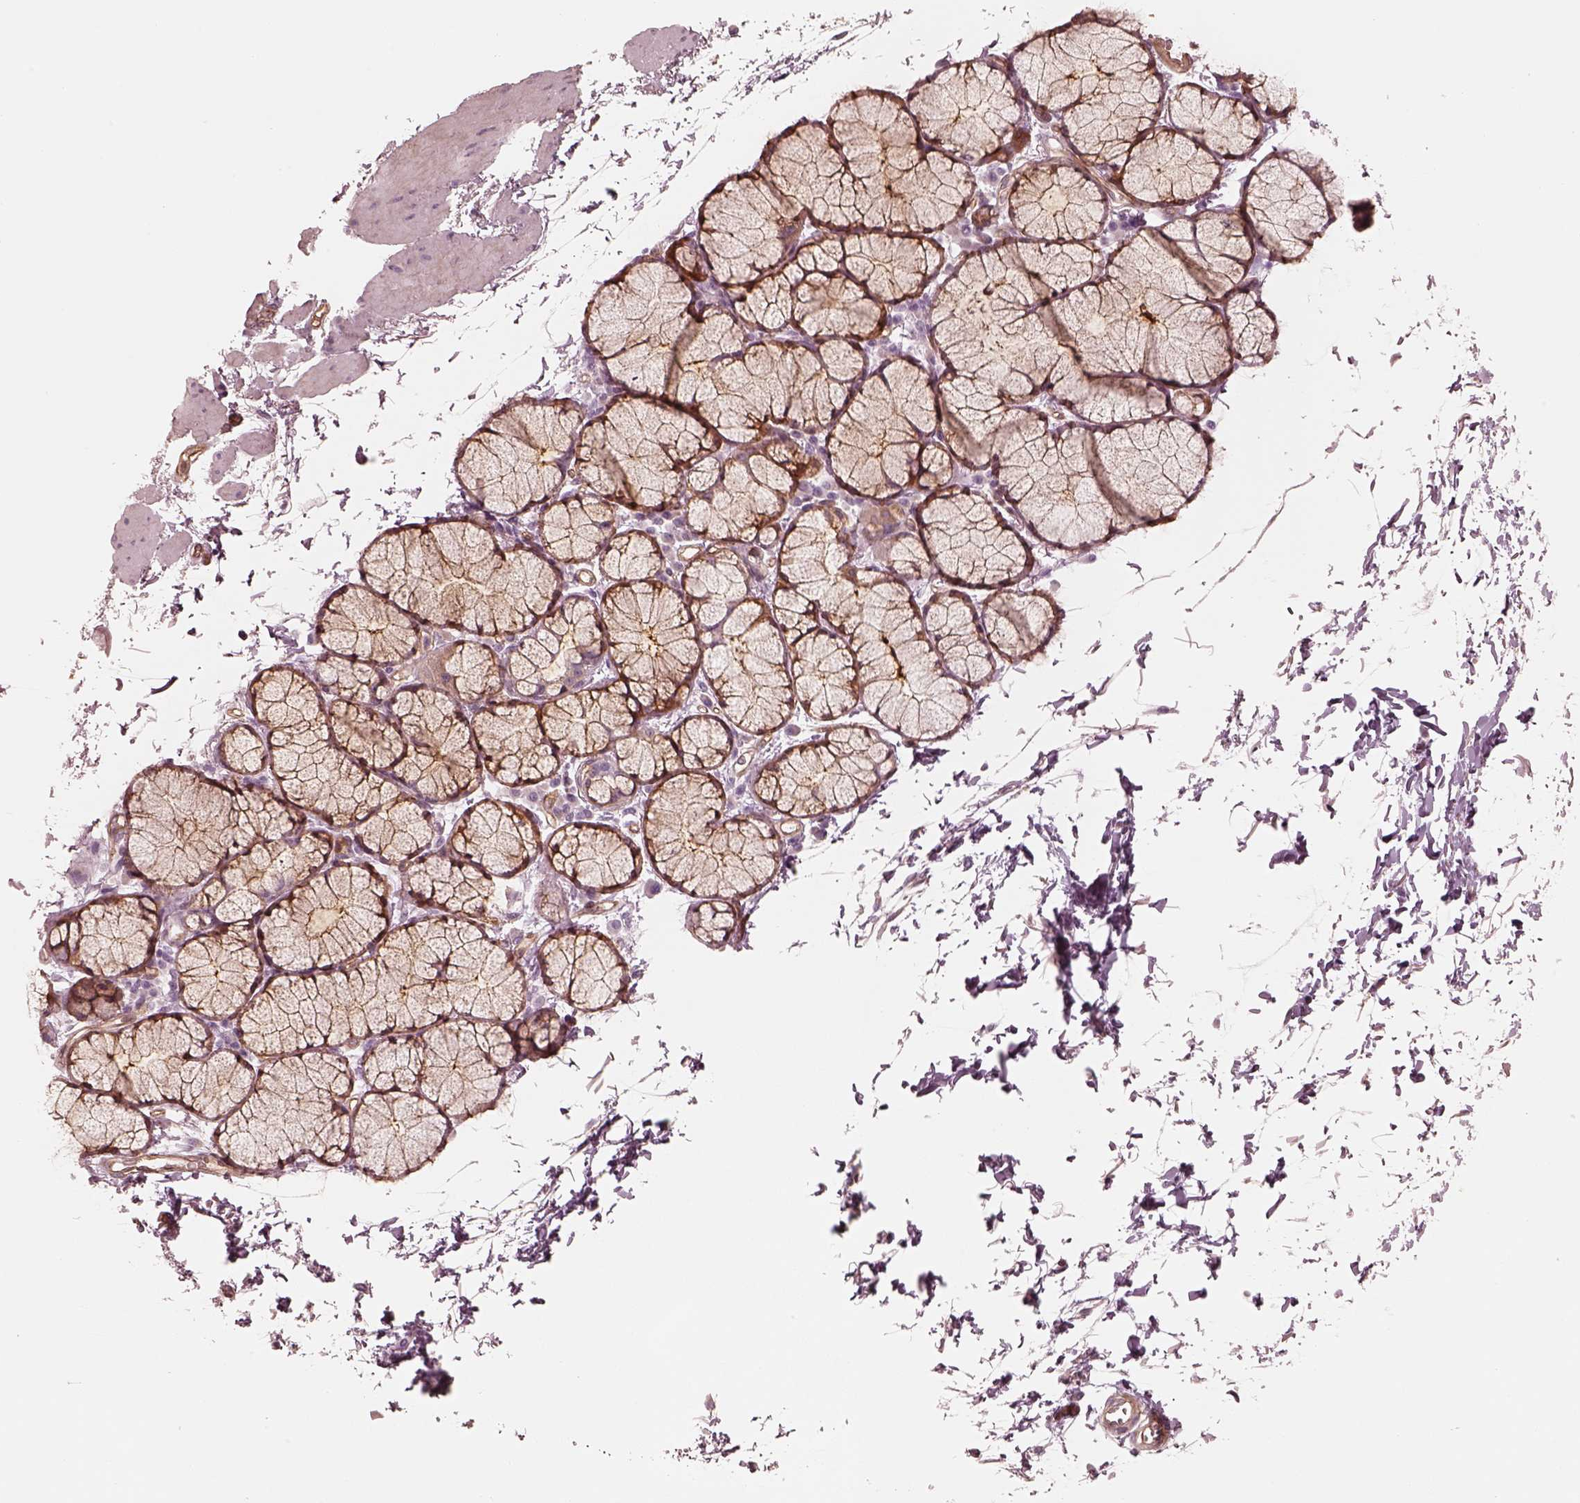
{"staining": {"intensity": "moderate", "quantity": "<25%", "location": "cytoplasmic/membranous"}, "tissue": "esophagus", "cell_type": "Squamous epithelial cells", "image_type": "normal", "snomed": [{"axis": "morphology", "description": "Normal tissue, NOS"}, {"axis": "topography", "description": "Esophagus"}], "caption": "Squamous epithelial cells exhibit low levels of moderate cytoplasmic/membranous positivity in about <25% of cells in normal esophagus.", "gene": "CRYM", "patient": {"sex": "female", "age": 81}}